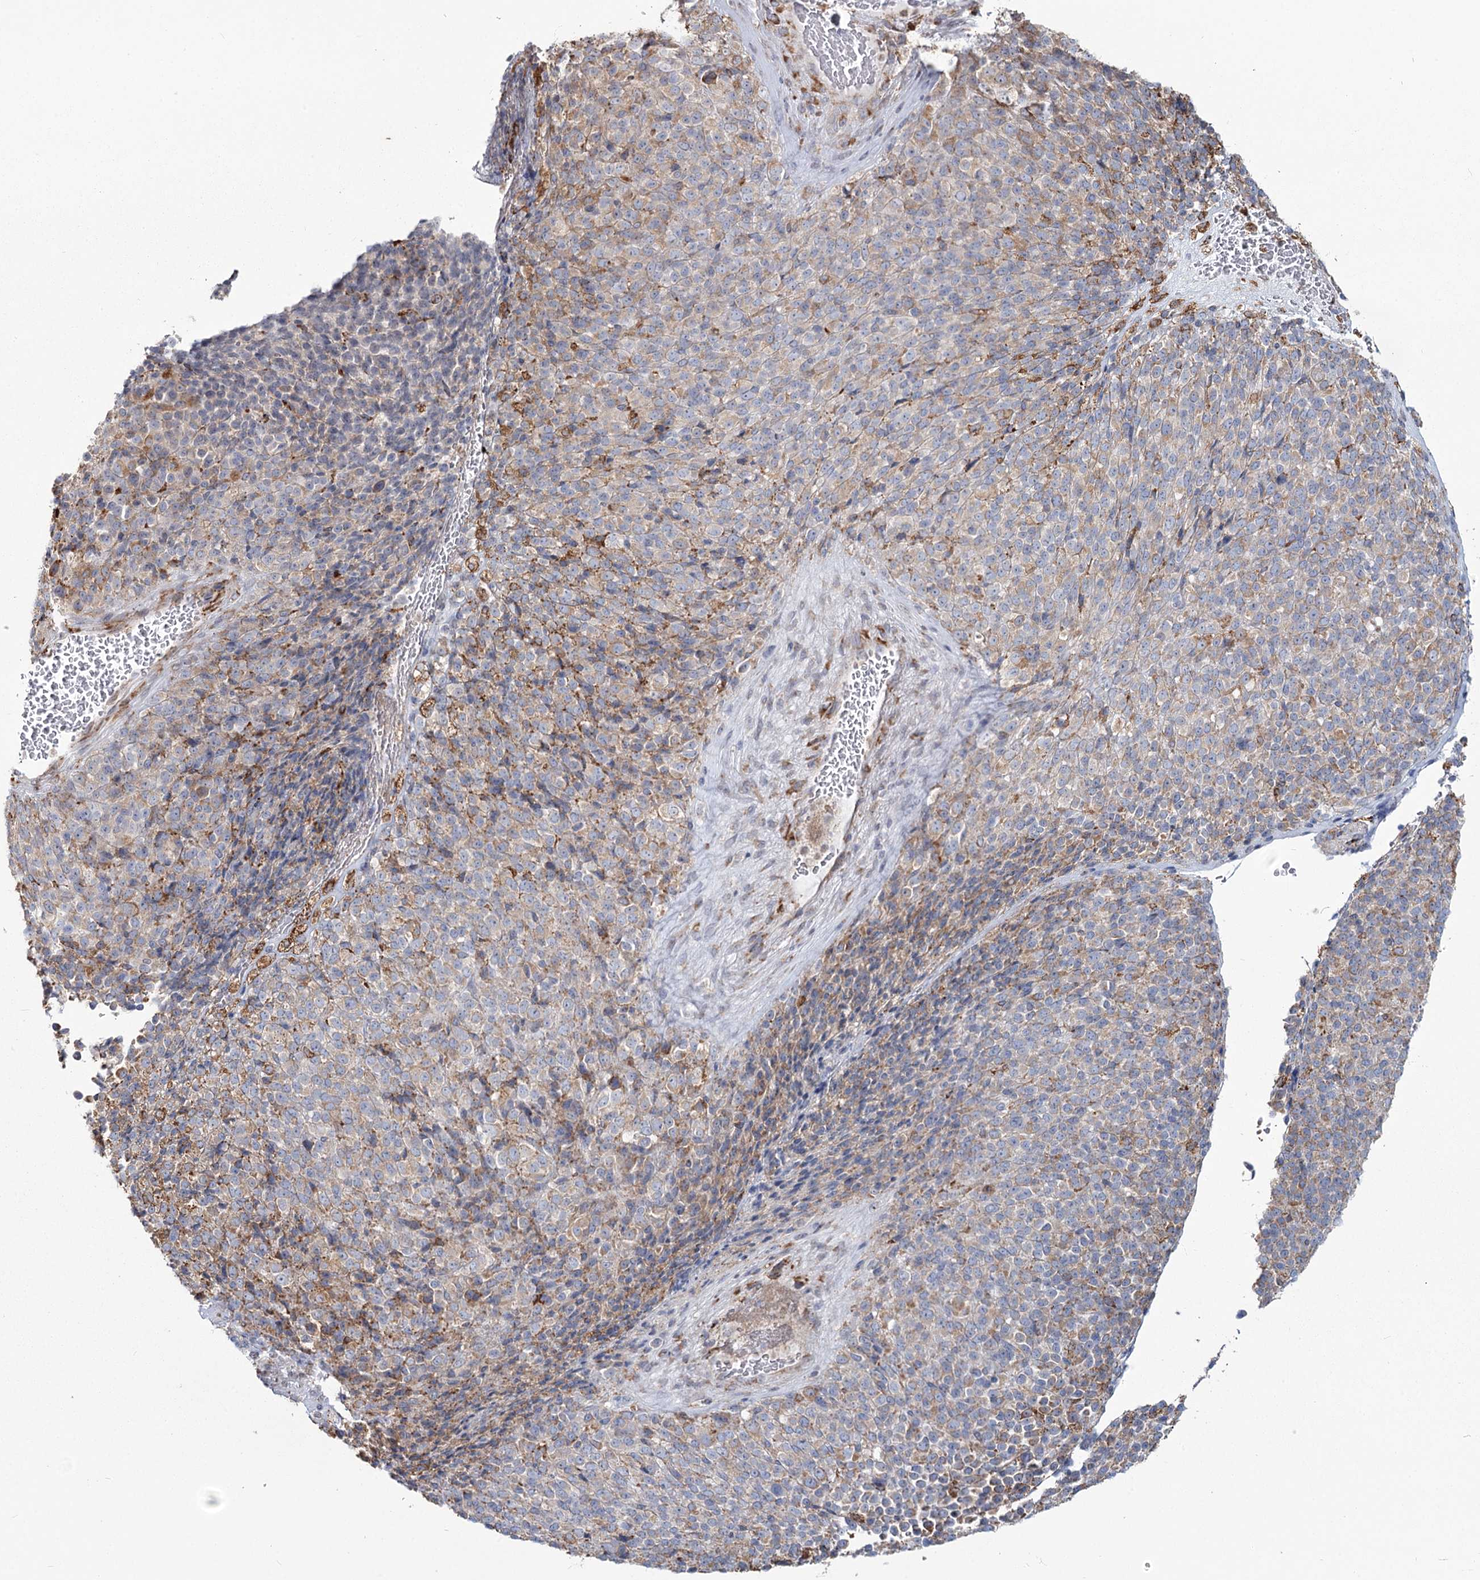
{"staining": {"intensity": "moderate", "quantity": "<25%", "location": "cytoplasmic/membranous"}, "tissue": "melanoma", "cell_type": "Tumor cells", "image_type": "cancer", "snomed": [{"axis": "morphology", "description": "Malignant melanoma, Metastatic site"}, {"axis": "topography", "description": "Brain"}], "caption": "Immunohistochemical staining of human malignant melanoma (metastatic site) reveals low levels of moderate cytoplasmic/membranous expression in approximately <25% of tumor cells.", "gene": "ZCCHC9", "patient": {"sex": "female", "age": 56}}